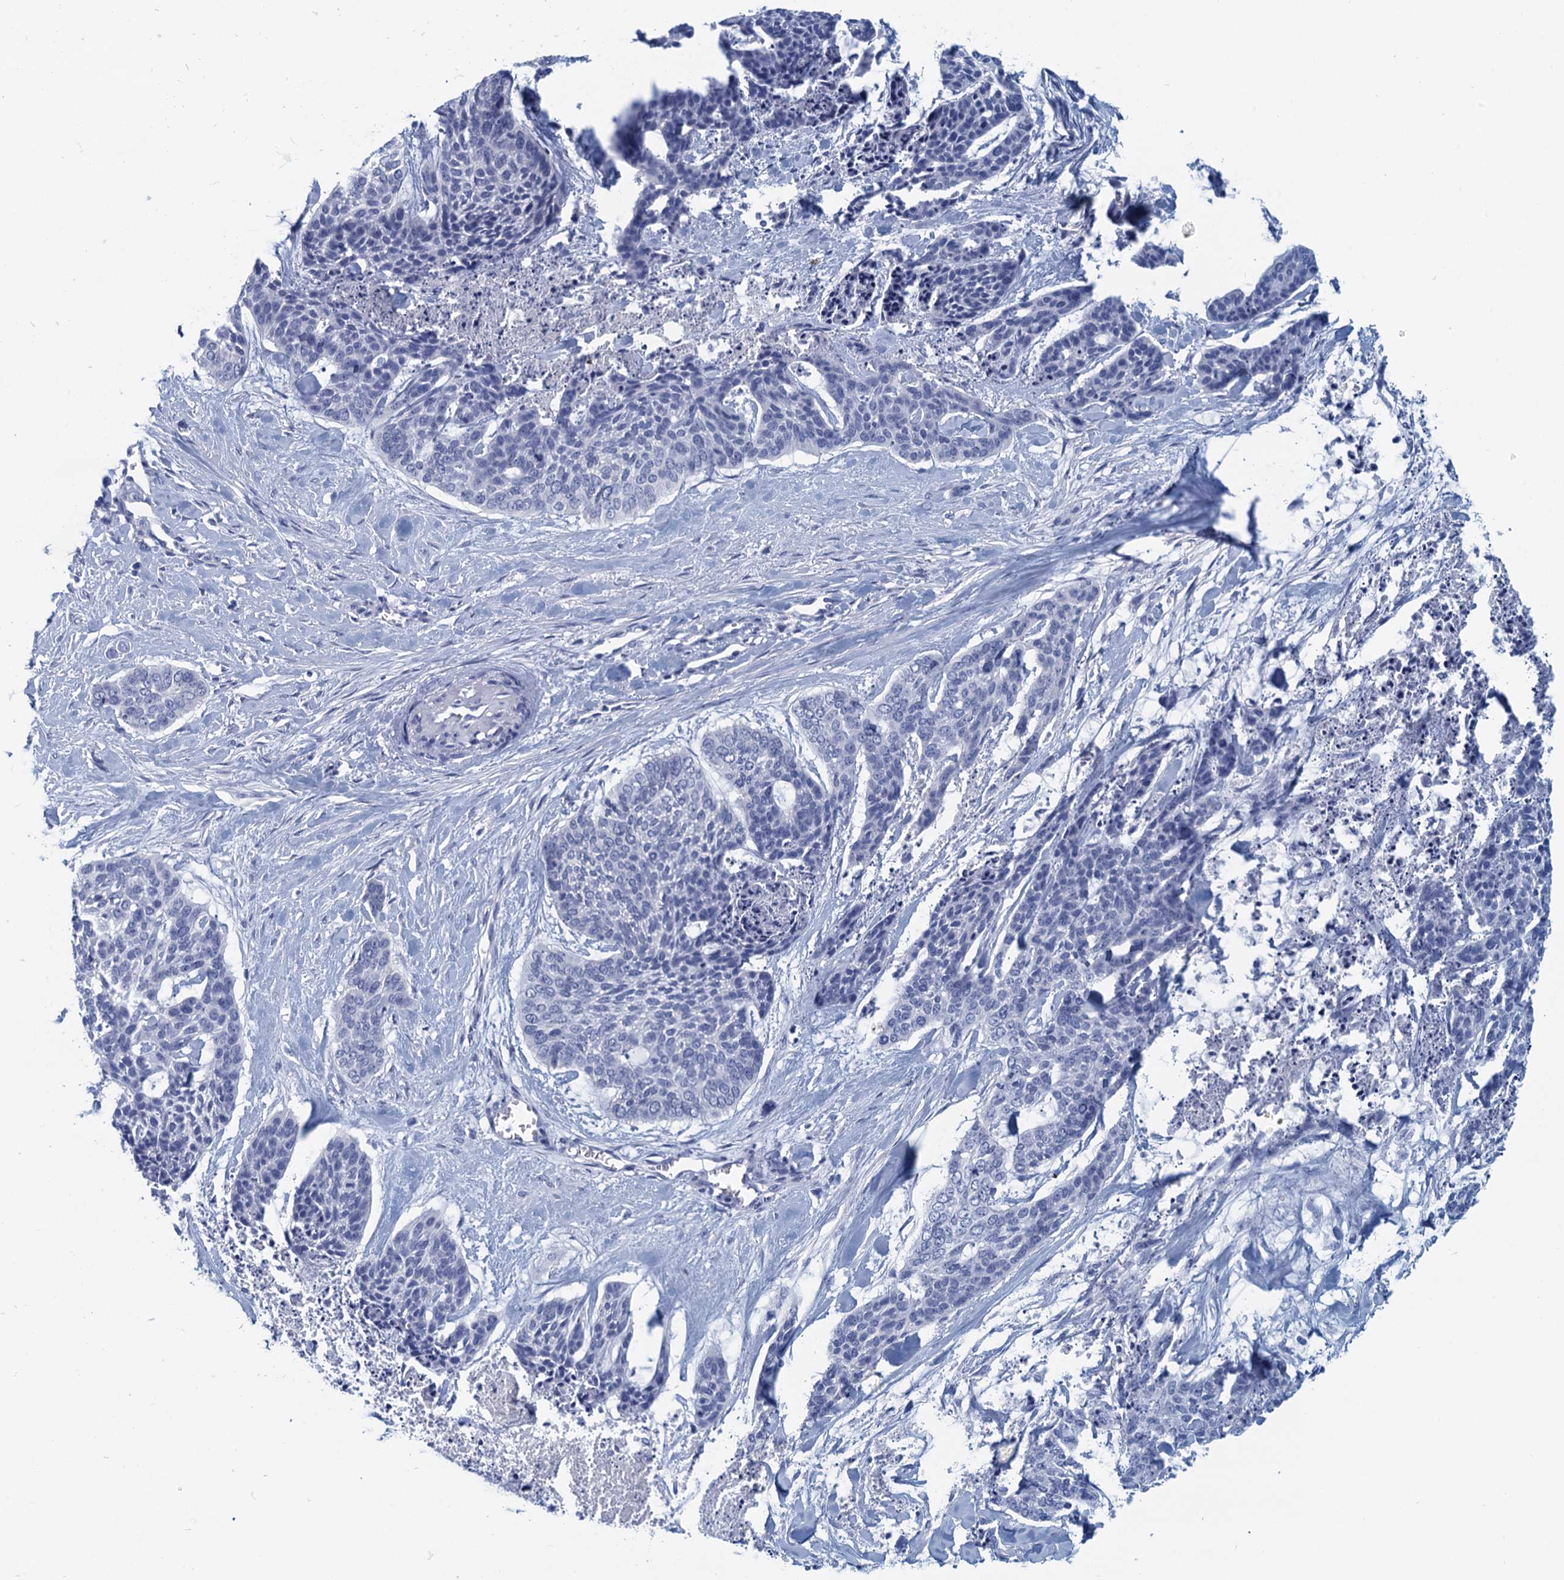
{"staining": {"intensity": "negative", "quantity": "none", "location": "none"}, "tissue": "skin cancer", "cell_type": "Tumor cells", "image_type": "cancer", "snomed": [{"axis": "morphology", "description": "Basal cell carcinoma"}, {"axis": "topography", "description": "Skin"}], "caption": "Protein analysis of skin basal cell carcinoma displays no significant staining in tumor cells.", "gene": "CYP51A1", "patient": {"sex": "female", "age": 64}}